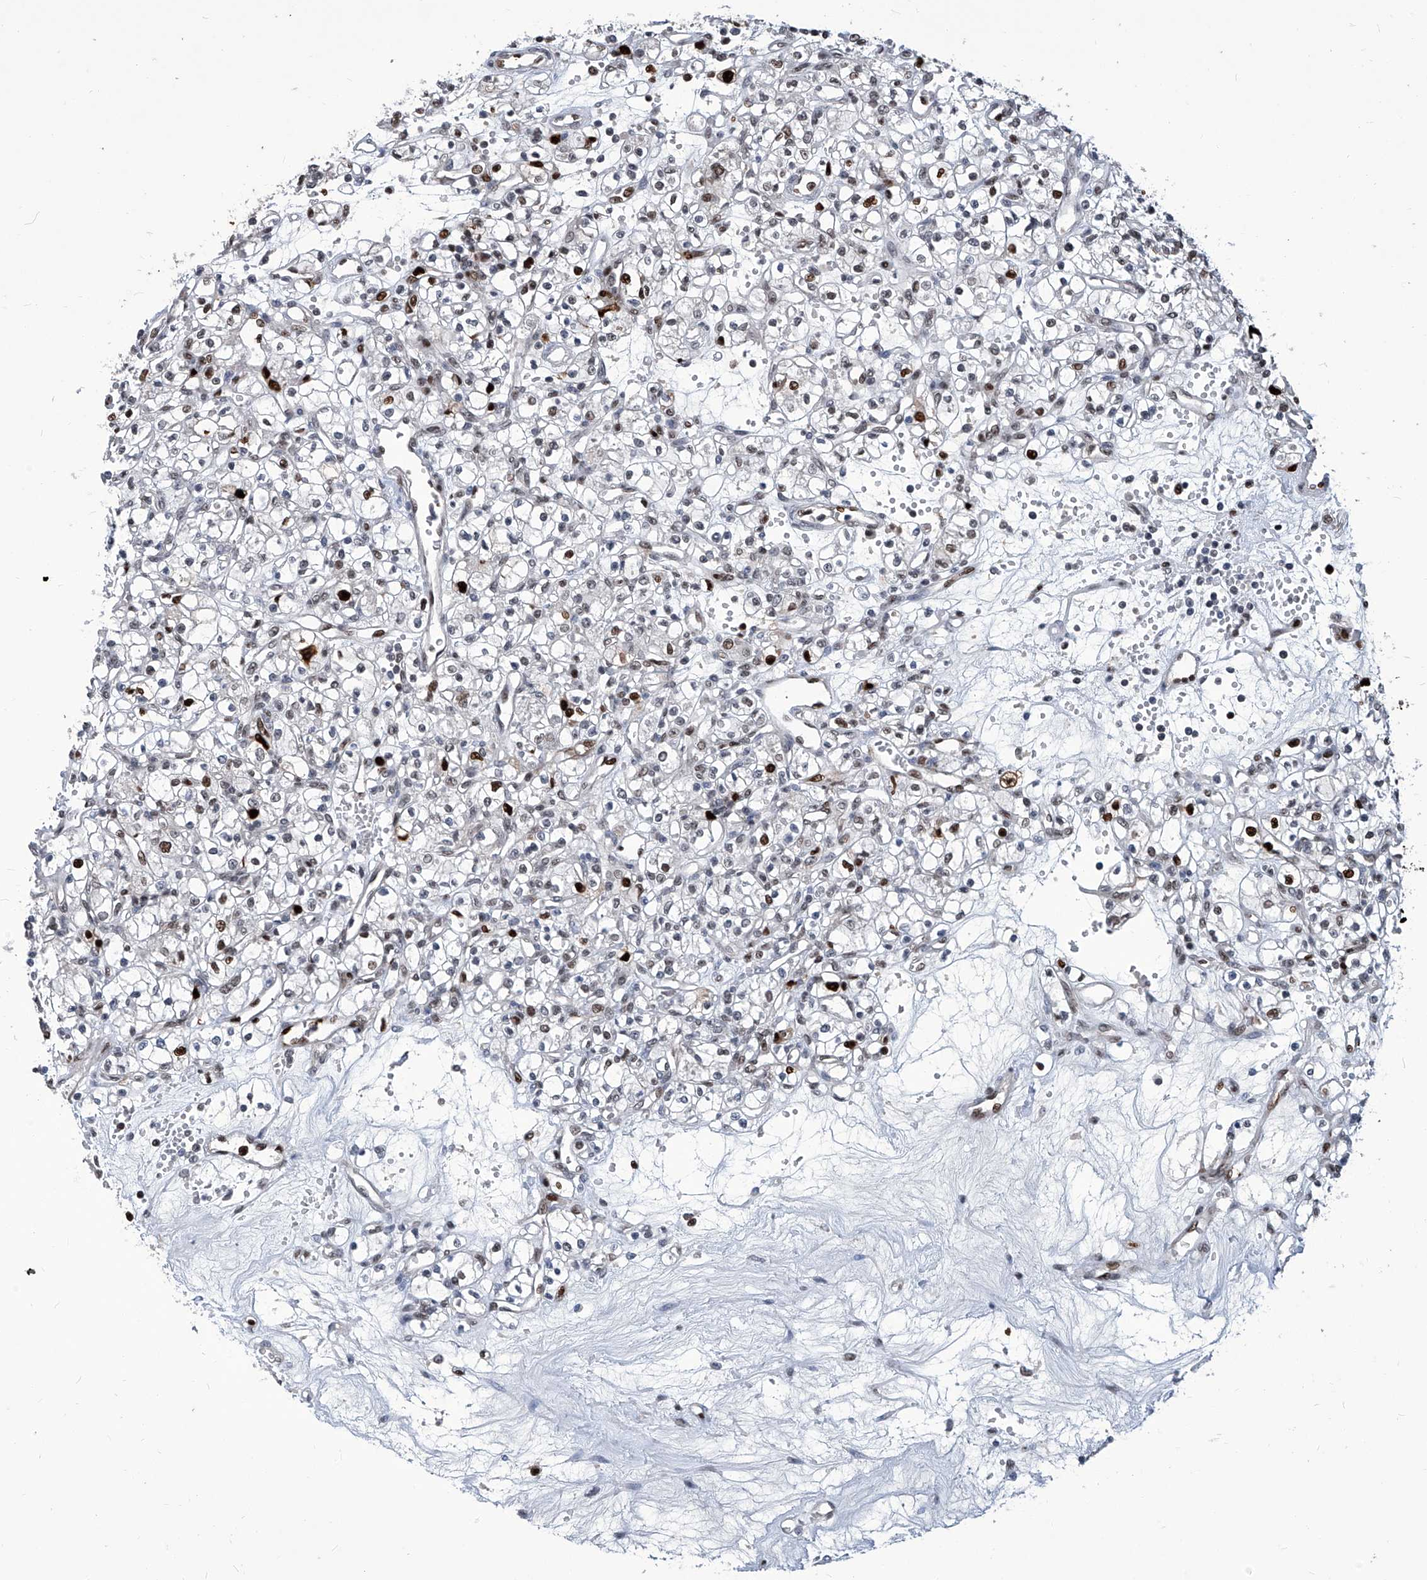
{"staining": {"intensity": "strong", "quantity": "<25%", "location": "nuclear"}, "tissue": "renal cancer", "cell_type": "Tumor cells", "image_type": "cancer", "snomed": [{"axis": "morphology", "description": "Adenocarcinoma, NOS"}, {"axis": "topography", "description": "Kidney"}], "caption": "Strong nuclear staining for a protein is present in about <25% of tumor cells of renal cancer (adenocarcinoma) using immunohistochemistry (IHC).", "gene": "PCNA", "patient": {"sex": "female", "age": 59}}